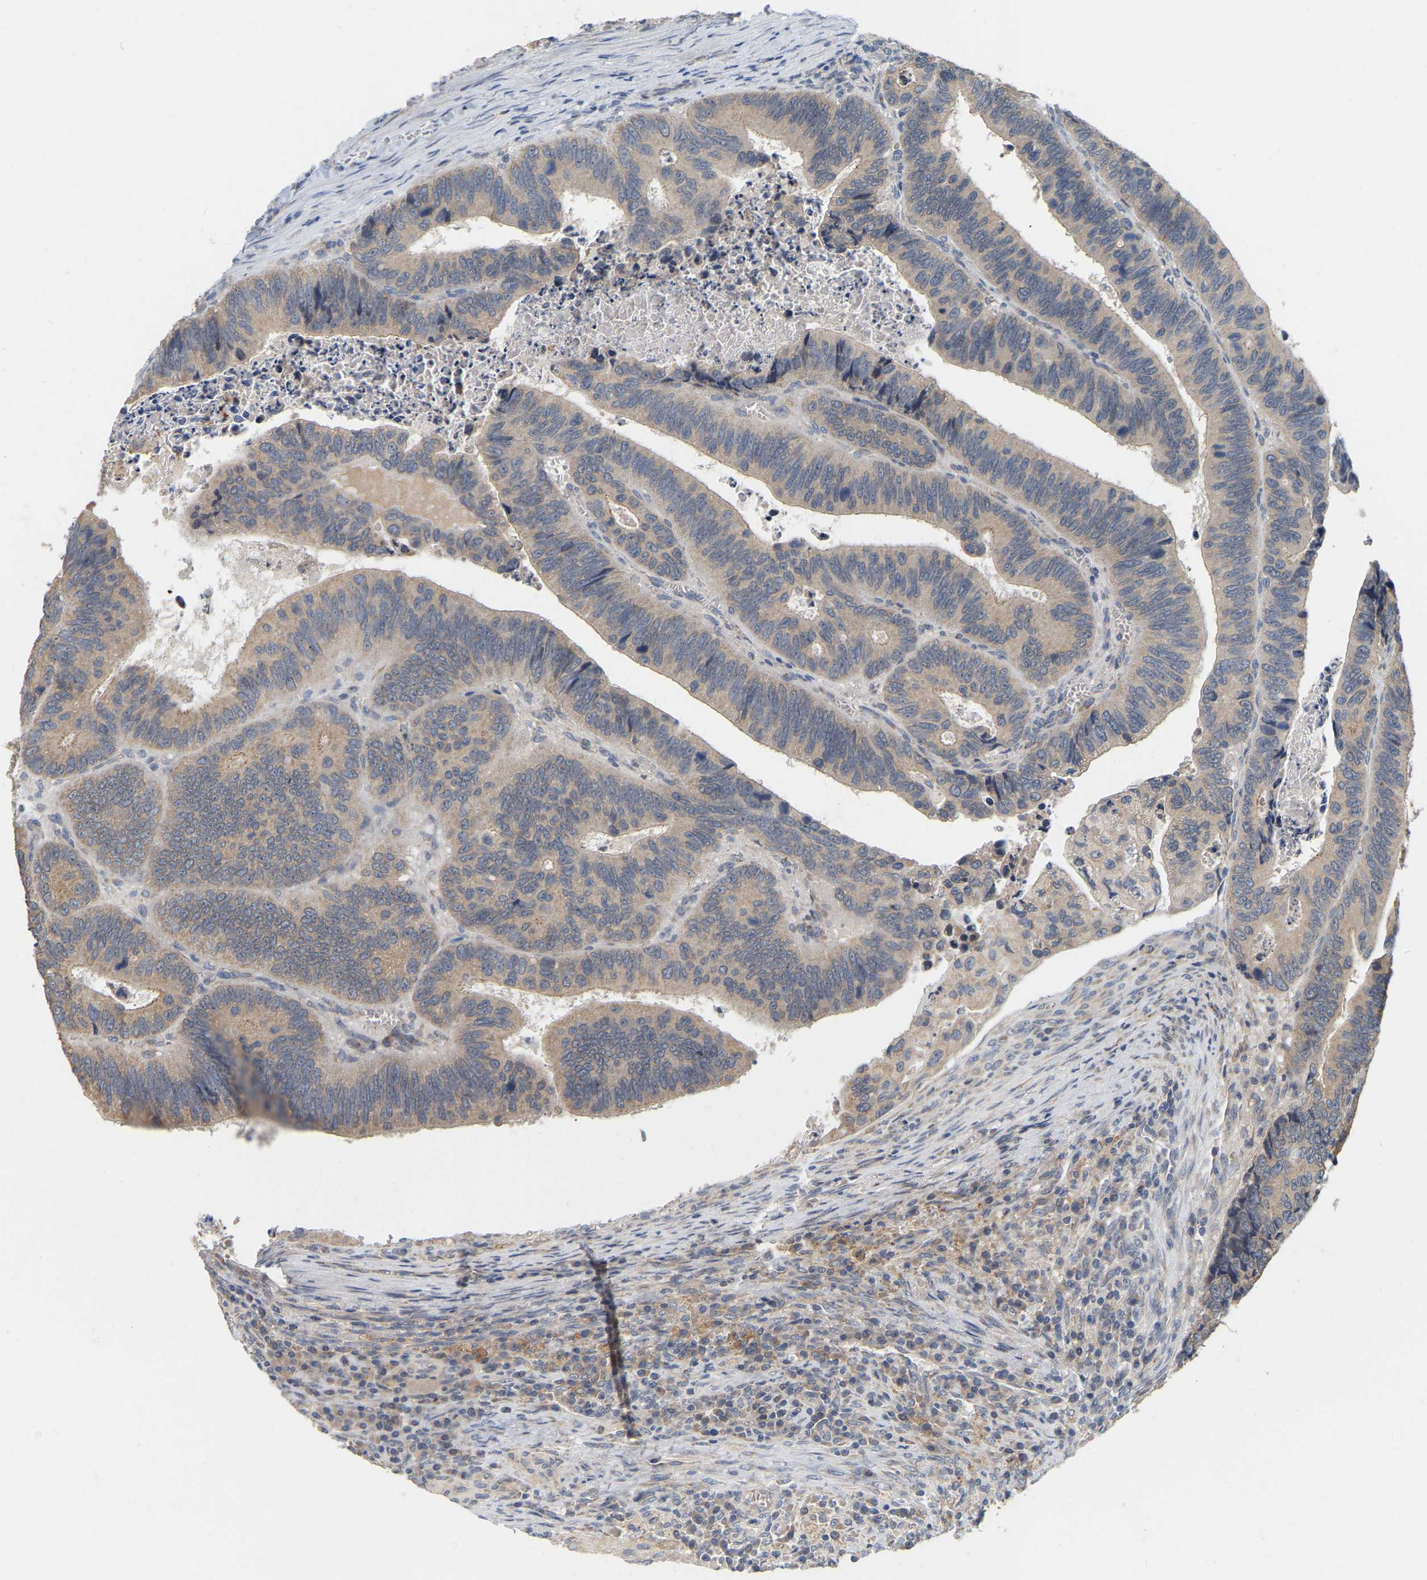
{"staining": {"intensity": "weak", "quantity": ">75%", "location": "cytoplasmic/membranous"}, "tissue": "colorectal cancer", "cell_type": "Tumor cells", "image_type": "cancer", "snomed": [{"axis": "morphology", "description": "Inflammation, NOS"}, {"axis": "morphology", "description": "Adenocarcinoma, NOS"}, {"axis": "topography", "description": "Colon"}], "caption": "This micrograph exhibits colorectal adenocarcinoma stained with IHC to label a protein in brown. The cytoplasmic/membranous of tumor cells show weak positivity for the protein. Nuclei are counter-stained blue.", "gene": "SSH1", "patient": {"sex": "male", "age": 72}}